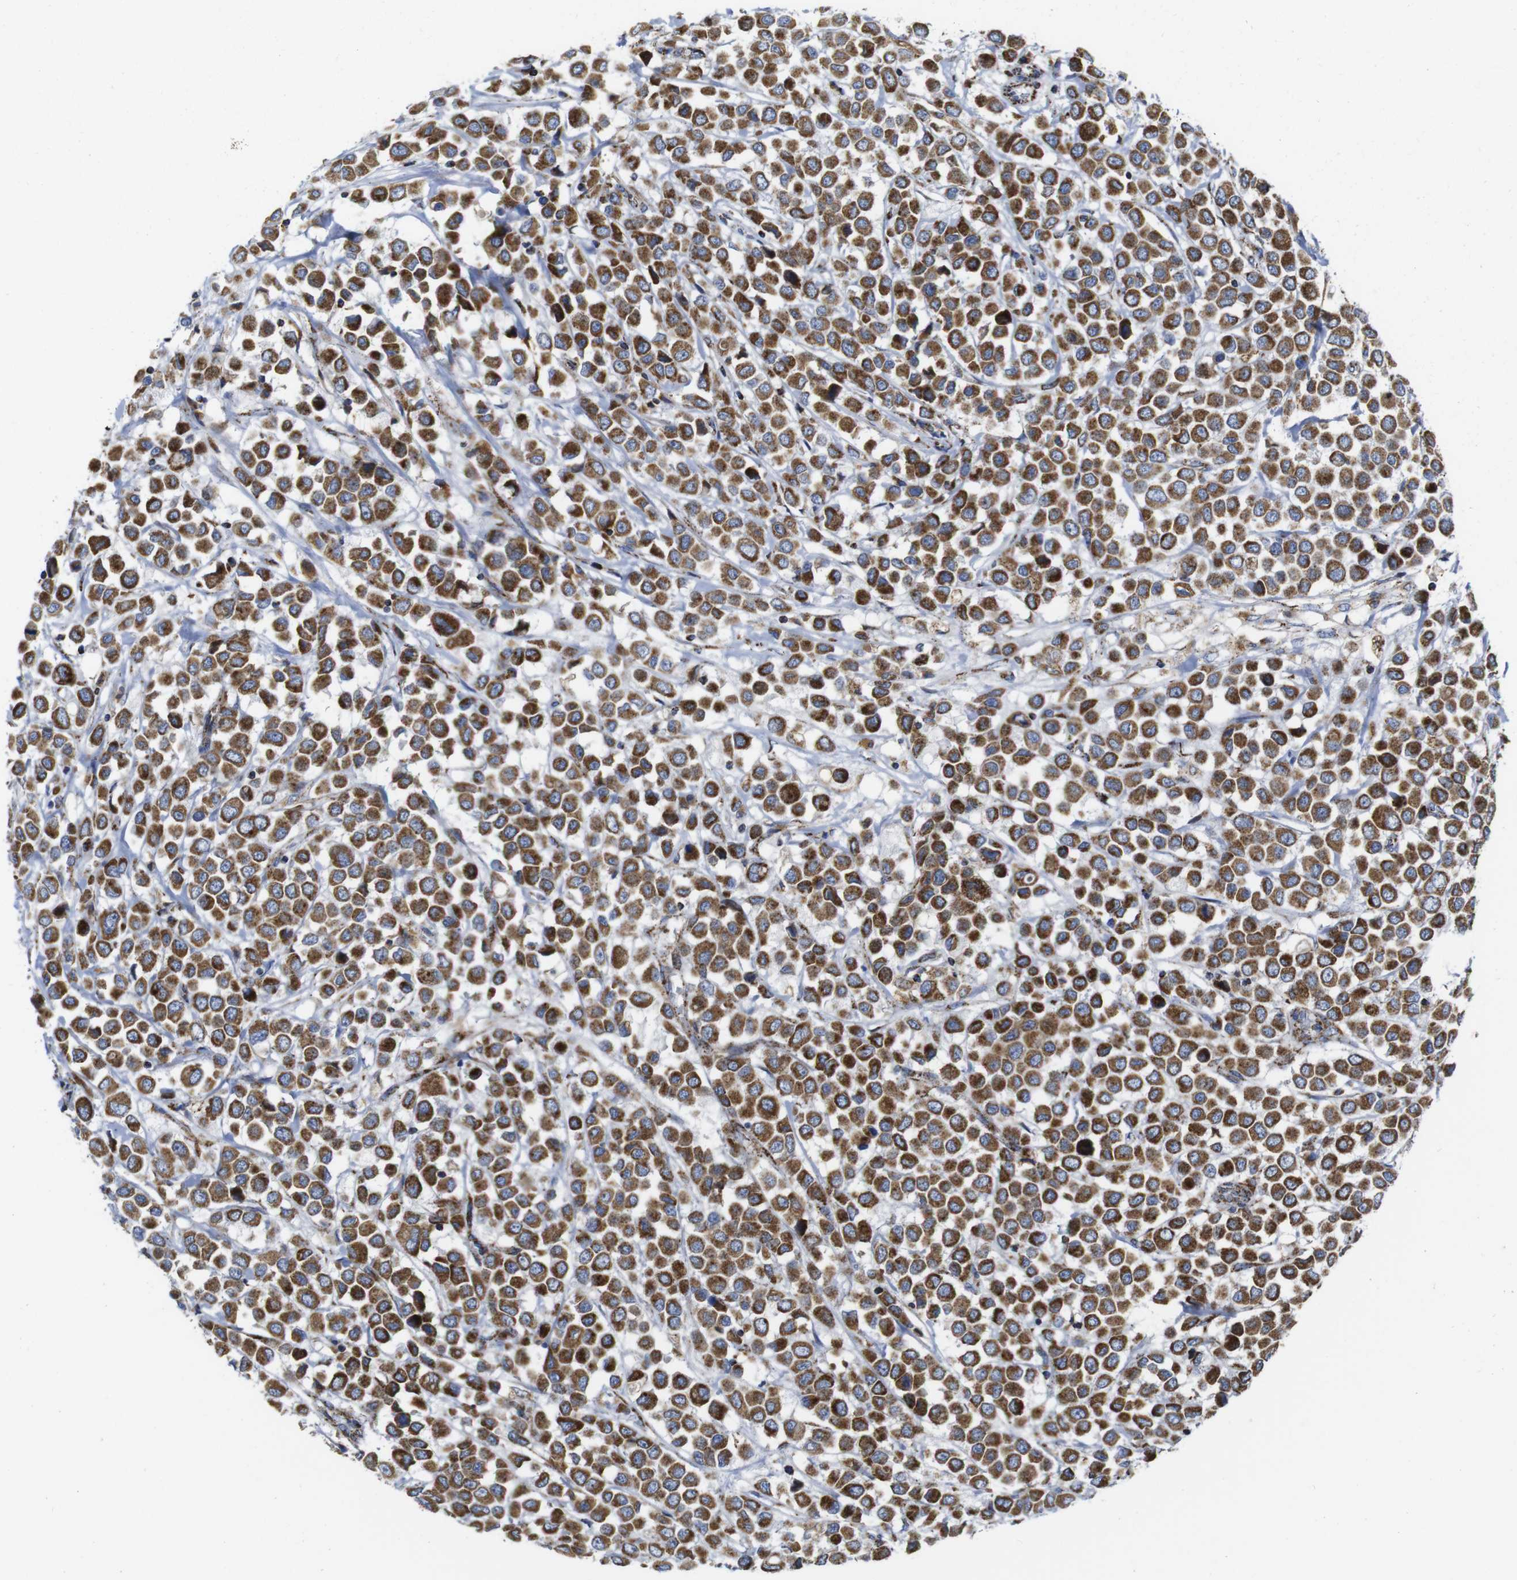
{"staining": {"intensity": "strong", "quantity": ">75%", "location": "cytoplasmic/membranous"}, "tissue": "breast cancer", "cell_type": "Tumor cells", "image_type": "cancer", "snomed": [{"axis": "morphology", "description": "Duct carcinoma"}, {"axis": "topography", "description": "Breast"}], "caption": "The immunohistochemical stain highlights strong cytoplasmic/membranous staining in tumor cells of breast cancer (infiltrating ductal carcinoma) tissue.", "gene": "TMEM192", "patient": {"sex": "female", "age": 61}}